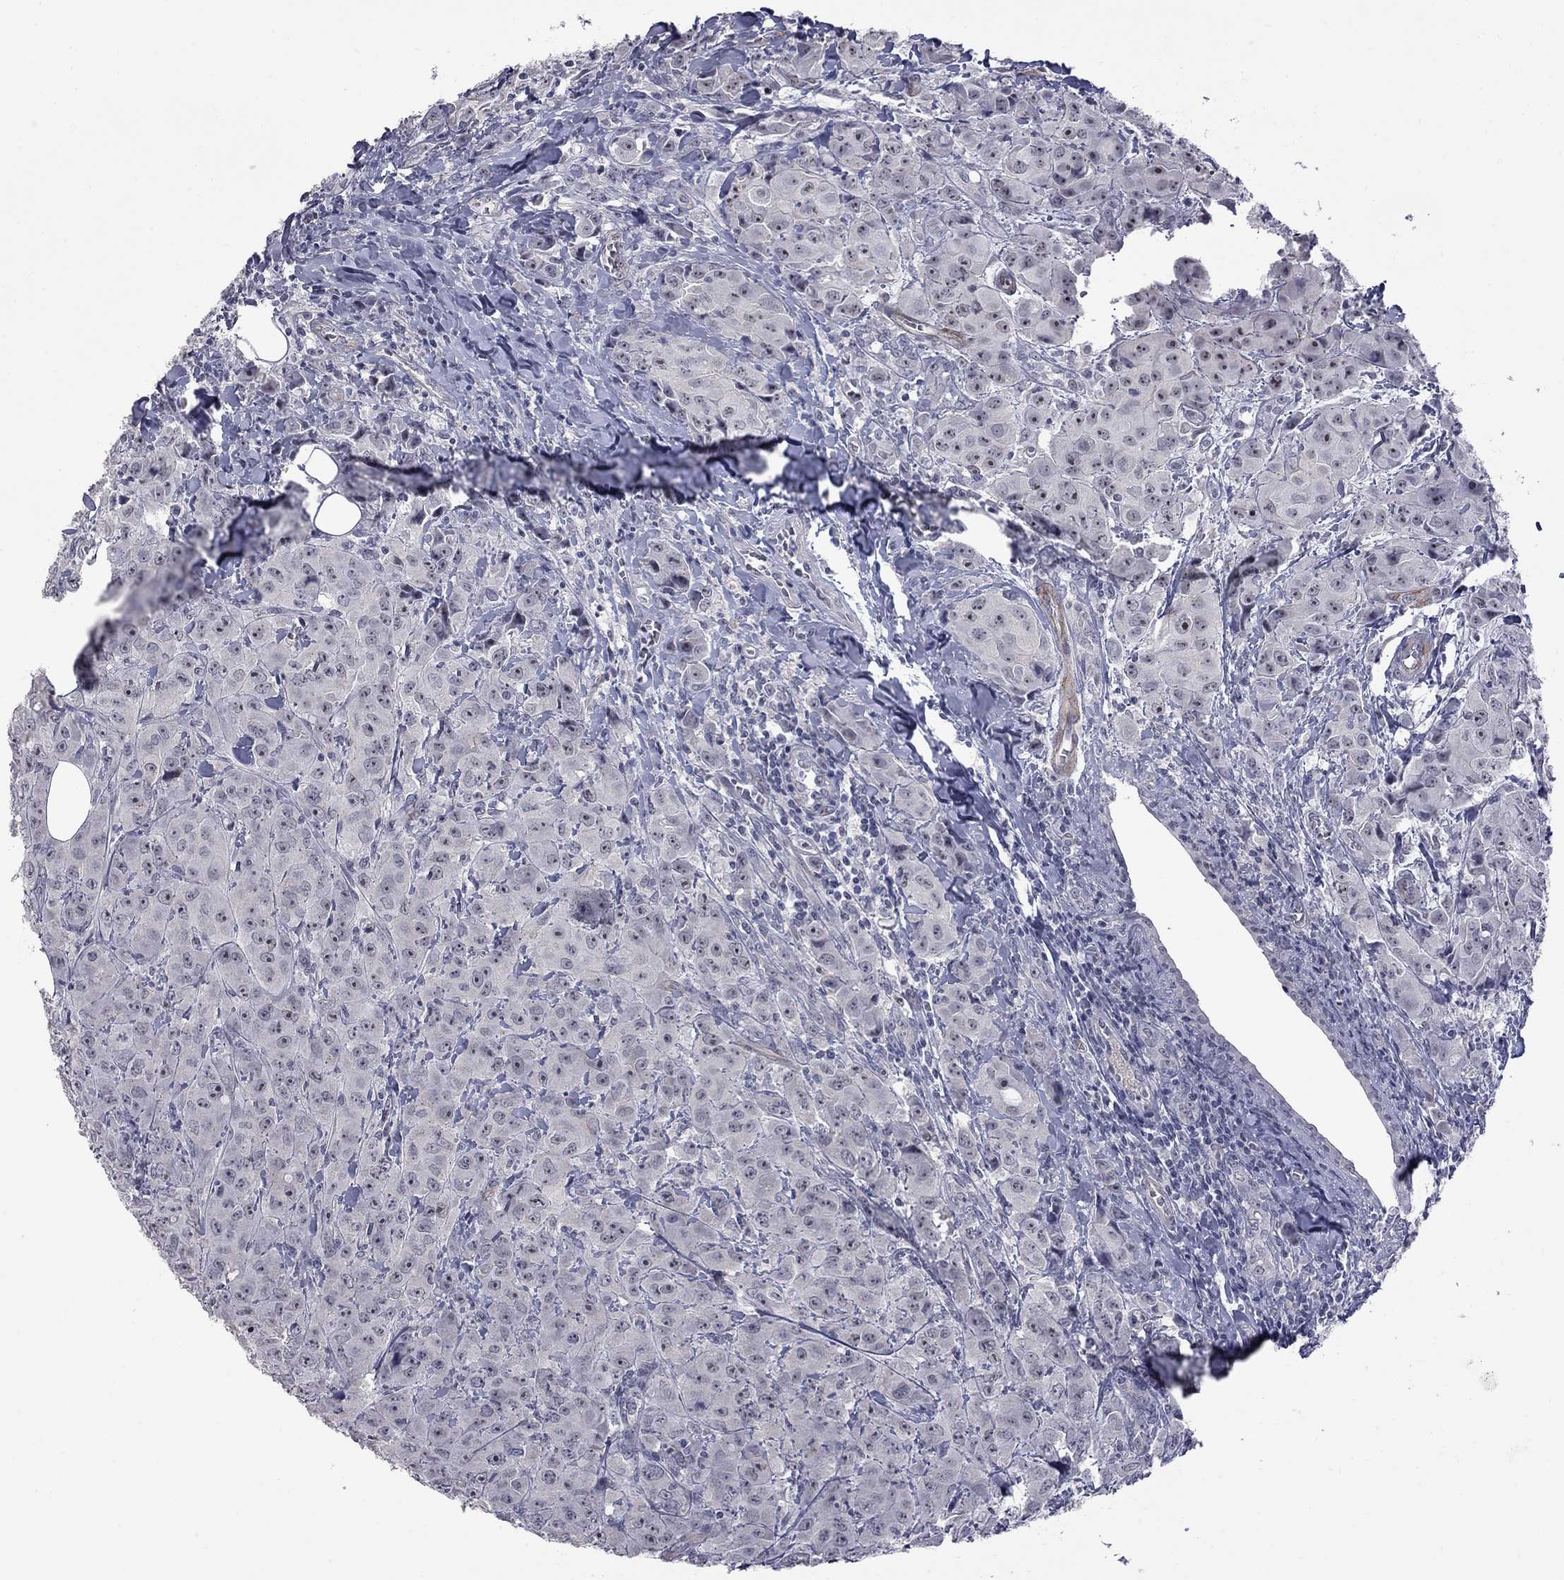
{"staining": {"intensity": "negative", "quantity": "none", "location": "none"}, "tissue": "breast cancer", "cell_type": "Tumor cells", "image_type": "cancer", "snomed": [{"axis": "morphology", "description": "Duct carcinoma"}, {"axis": "topography", "description": "Breast"}], "caption": "Immunohistochemical staining of intraductal carcinoma (breast) exhibits no significant positivity in tumor cells.", "gene": "GSG1L", "patient": {"sex": "female", "age": 43}}